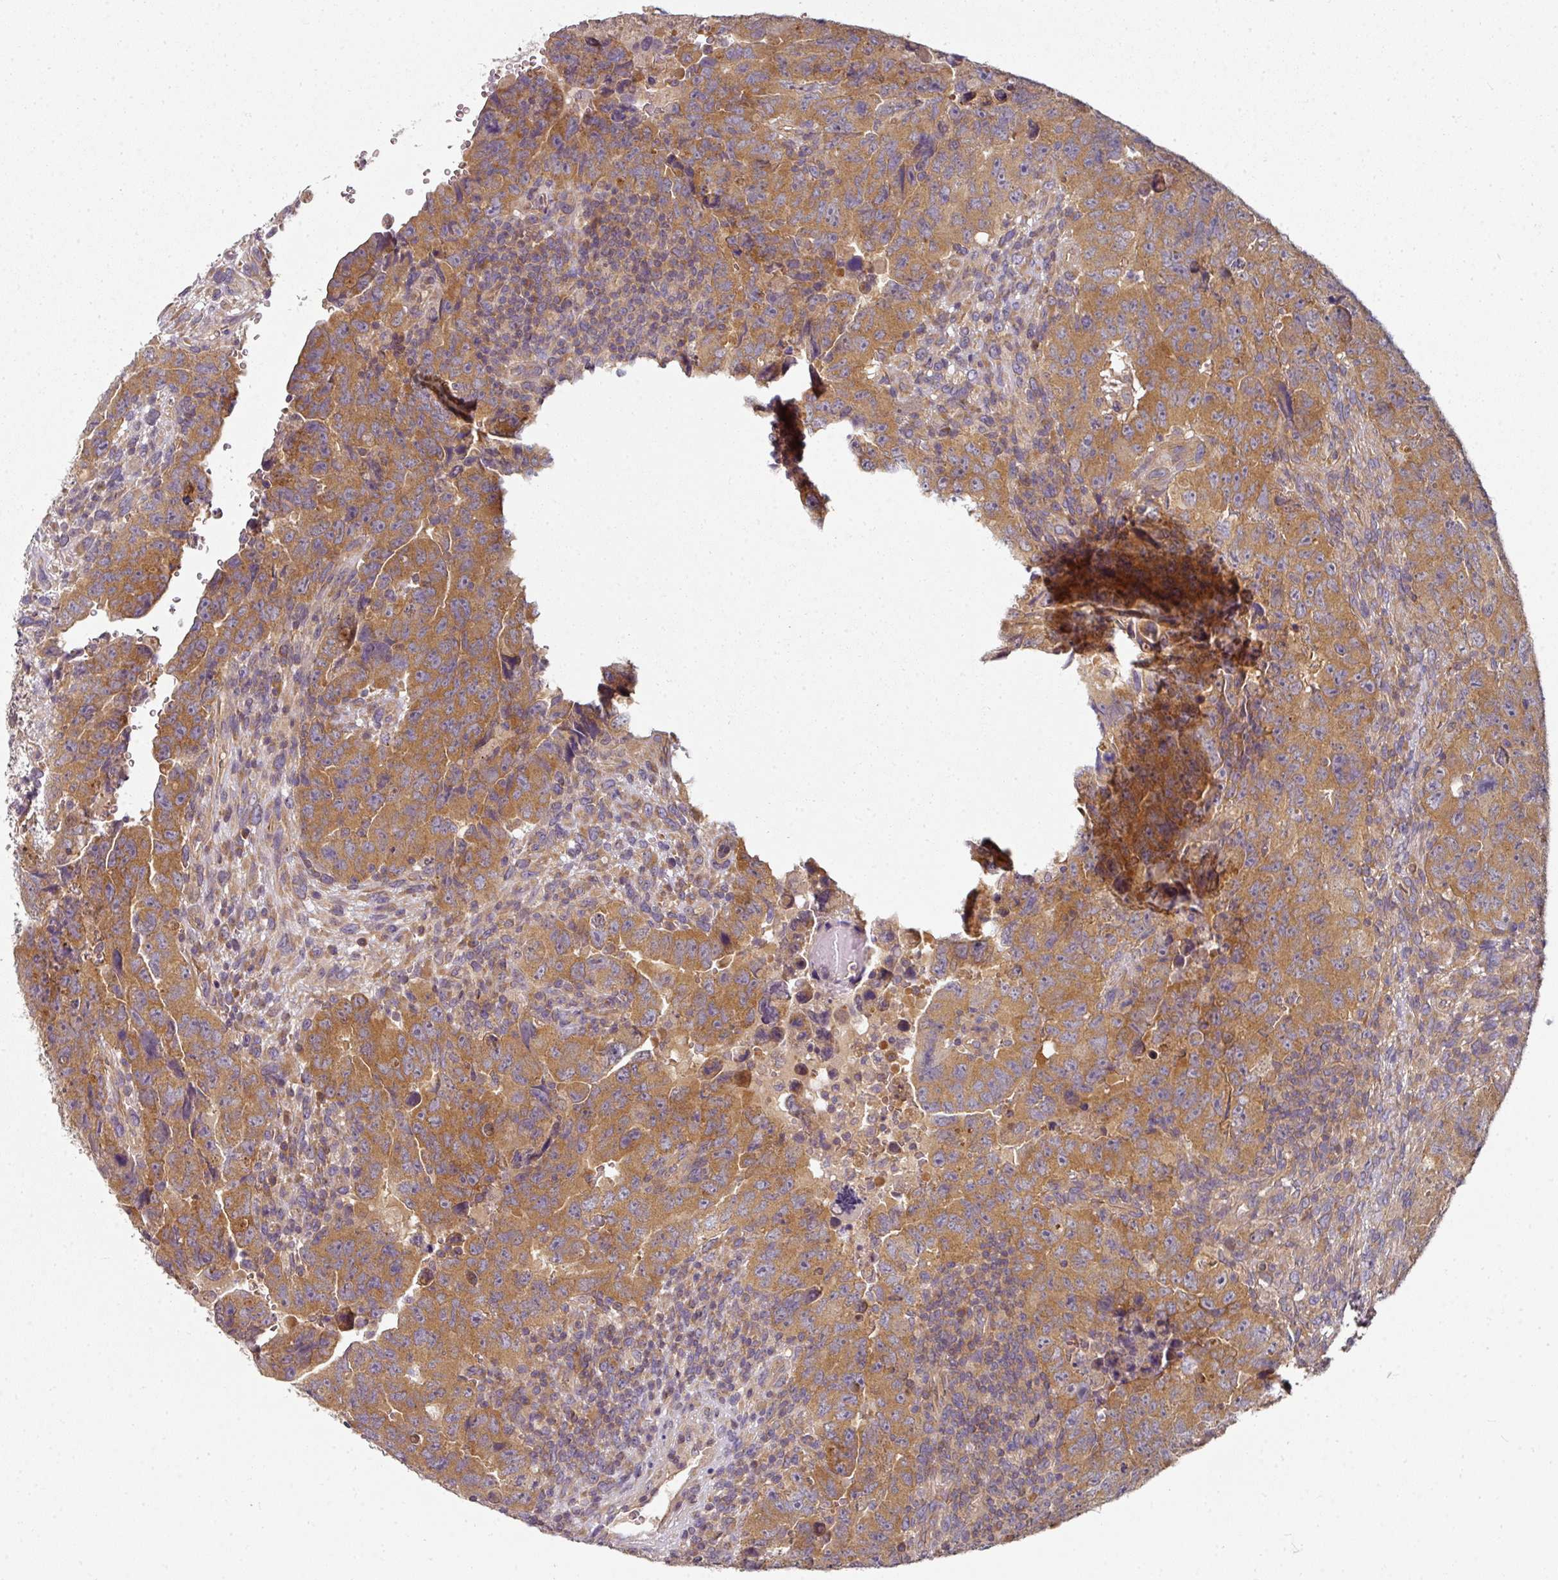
{"staining": {"intensity": "moderate", "quantity": ">75%", "location": "cytoplasmic/membranous"}, "tissue": "testis cancer", "cell_type": "Tumor cells", "image_type": "cancer", "snomed": [{"axis": "morphology", "description": "Carcinoma, Embryonal, NOS"}, {"axis": "topography", "description": "Testis"}], "caption": "Testis cancer stained for a protein shows moderate cytoplasmic/membranous positivity in tumor cells. The staining was performed using DAB, with brown indicating positive protein expression. Nuclei are stained blue with hematoxylin.", "gene": "MAP2K2", "patient": {"sex": "male", "age": 24}}